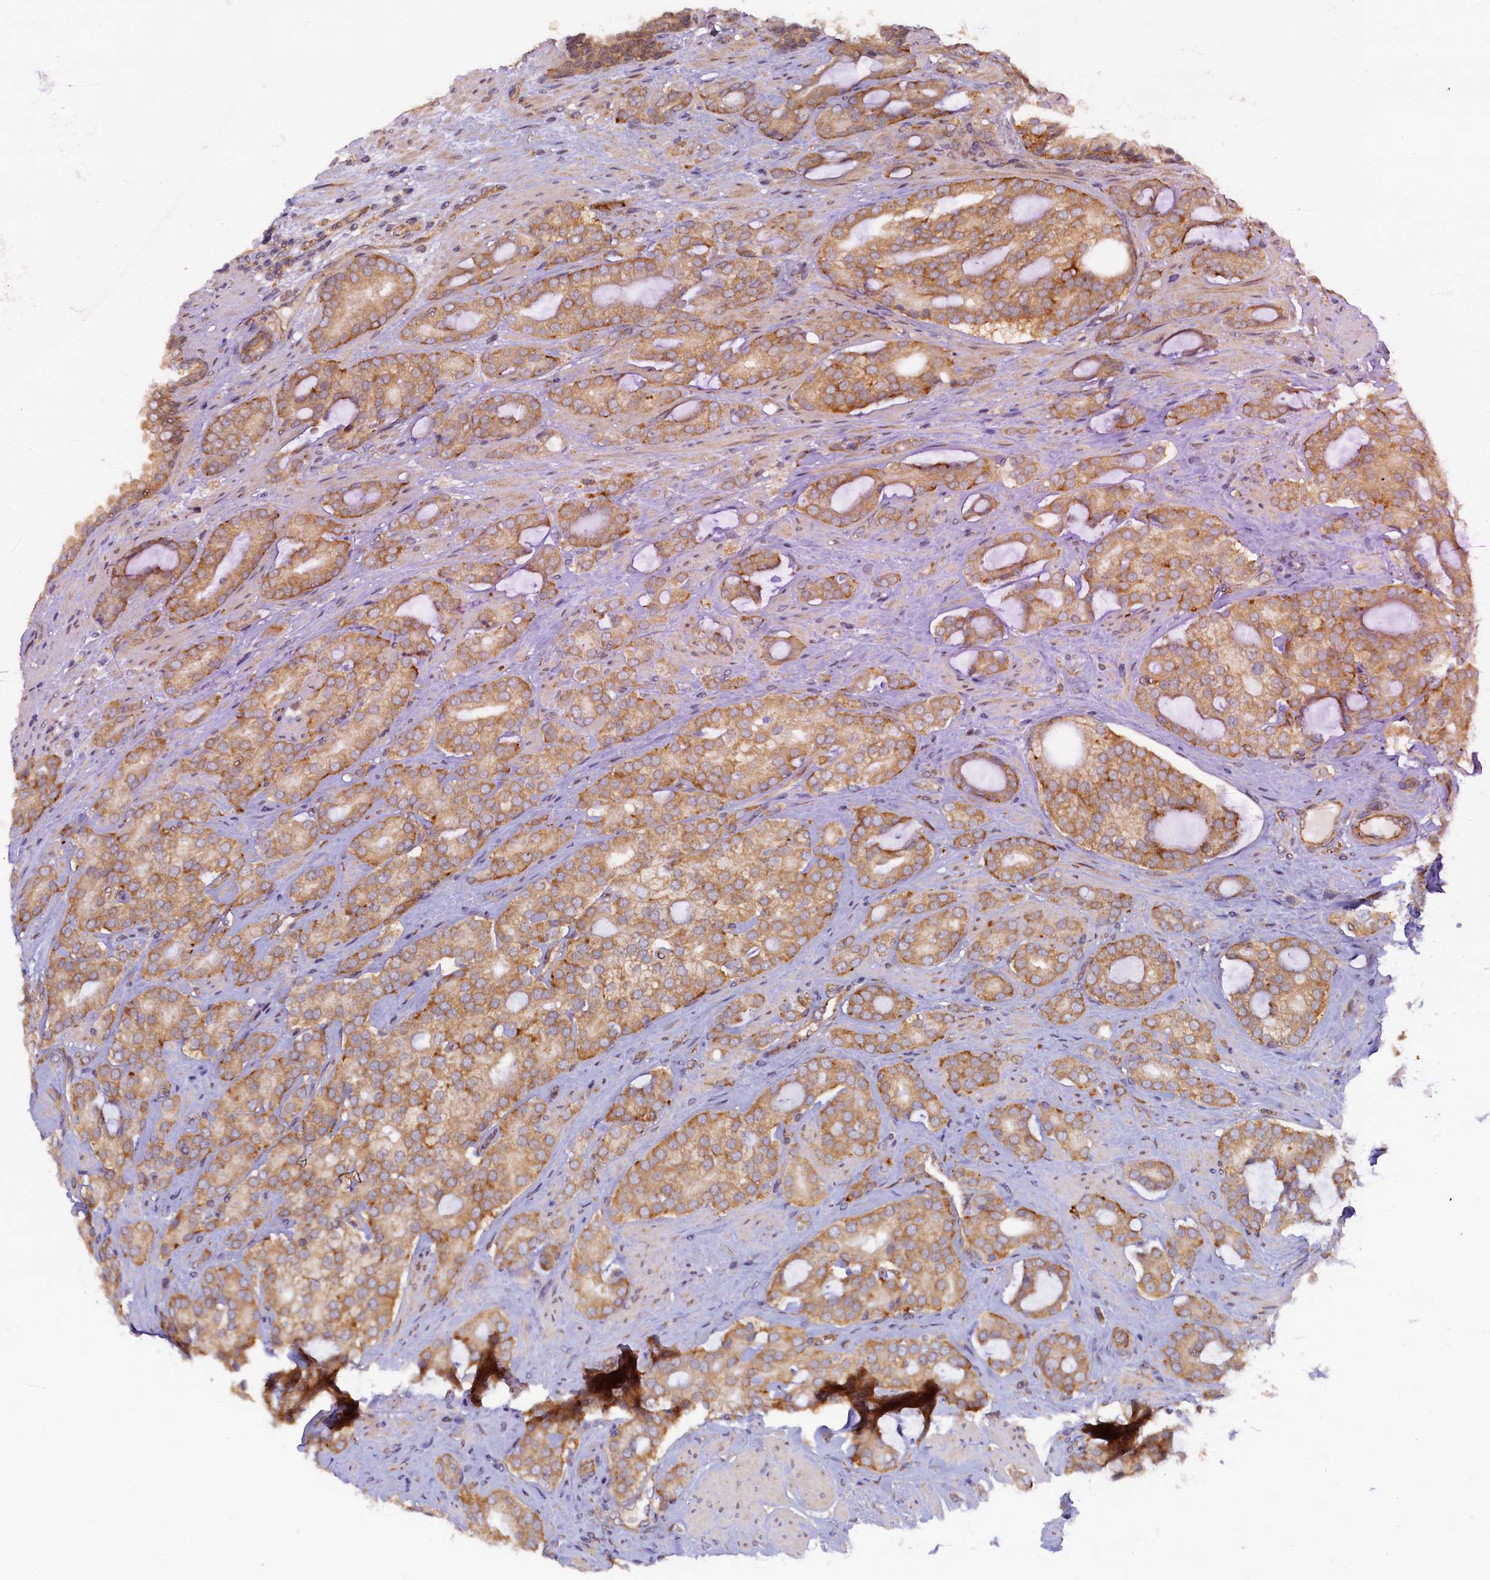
{"staining": {"intensity": "moderate", "quantity": ">75%", "location": "cytoplasmic/membranous"}, "tissue": "prostate cancer", "cell_type": "Tumor cells", "image_type": "cancer", "snomed": [{"axis": "morphology", "description": "Adenocarcinoma, High grade"}, {"axis": "topography", "description": "Prostate"}], "caption": "Prostate cancer was stained to show a protein in brown. There is medium levels of moderate cytoplasmic/membranous expression in approximately >75% of tumor cells. (Stains: DAB in brown, nuclei in blue, Microscopy: brightfield microscopy at high magnification).", "gene": "STX12", "patient": {"sex": "male", "age": 63}}